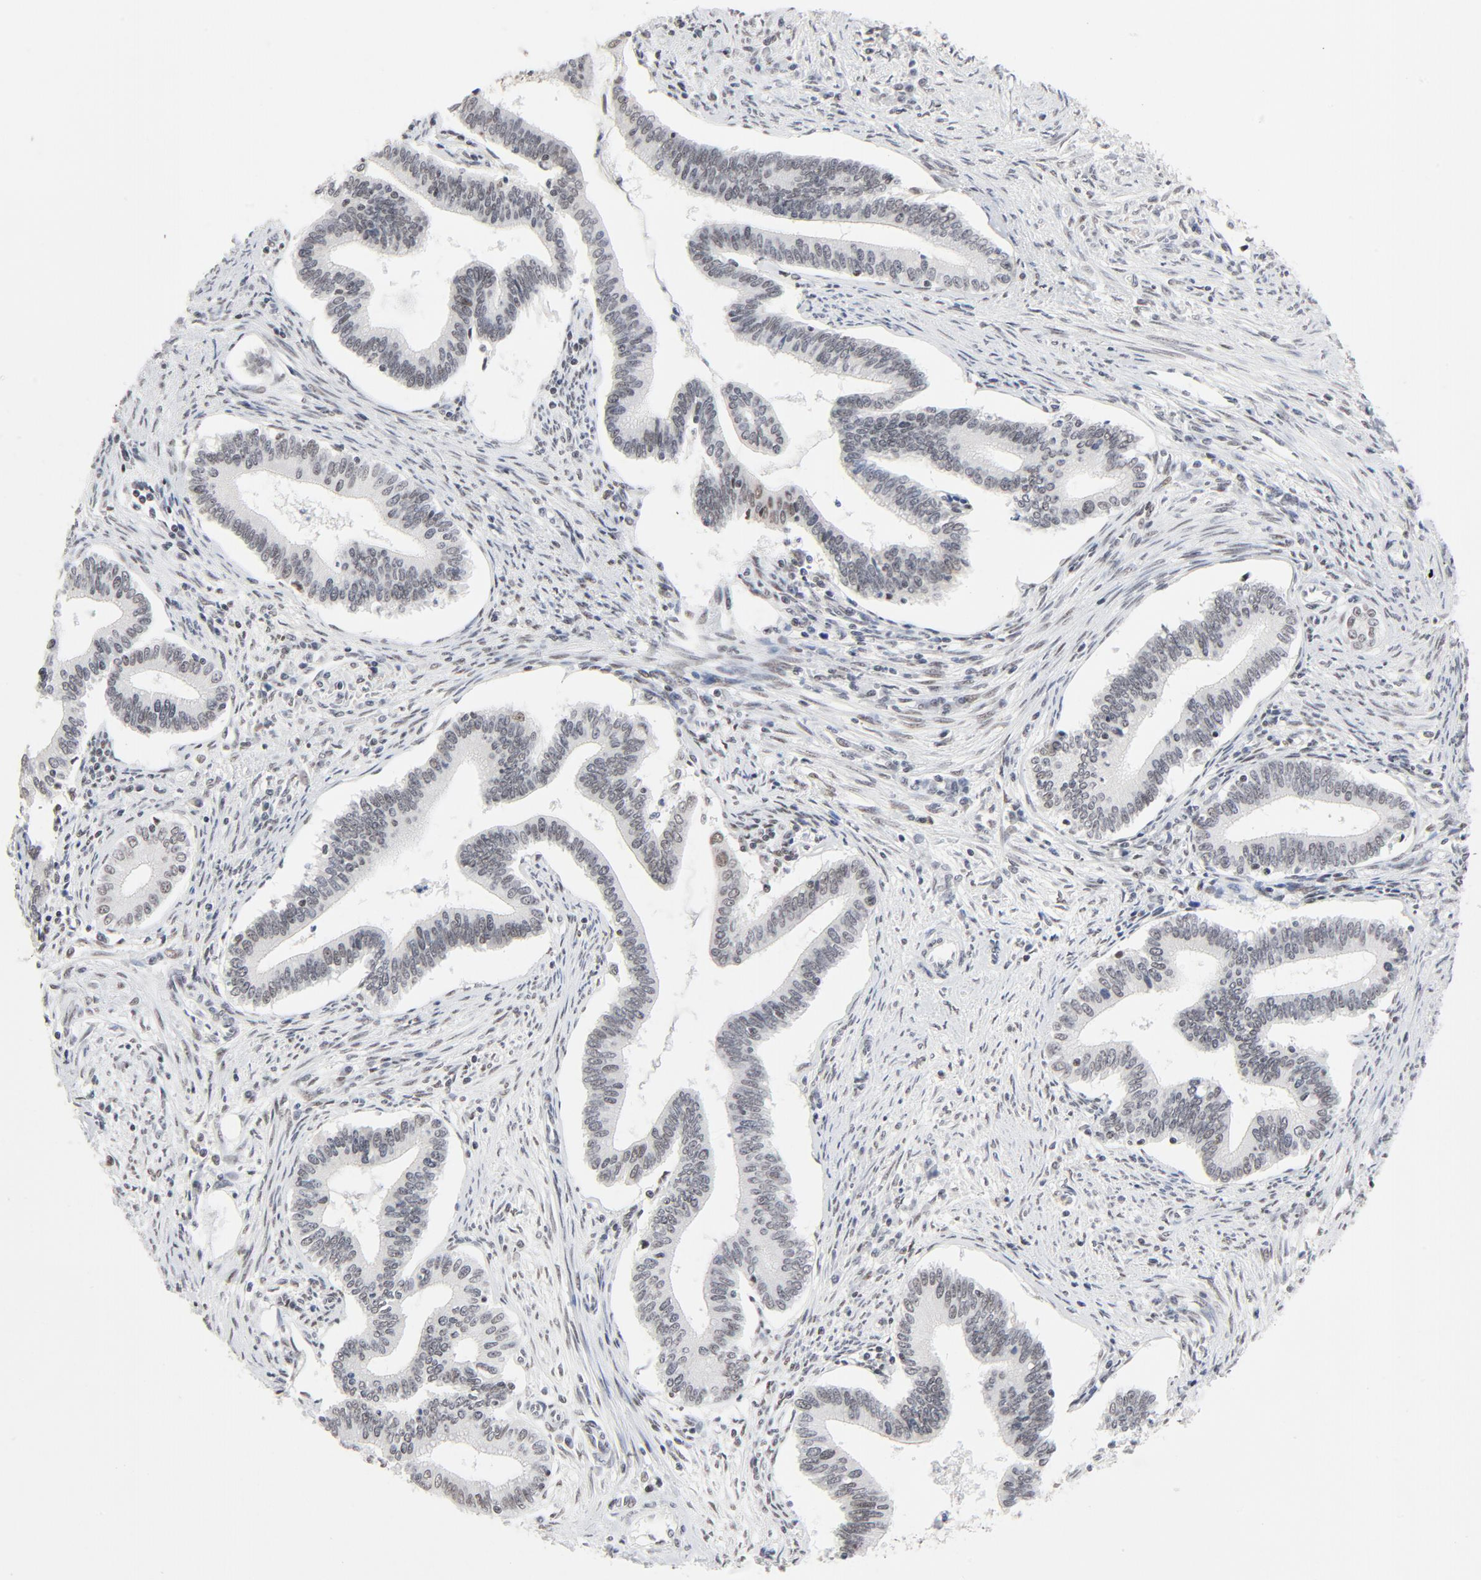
{"staining": {"intensity": "weak", "quantity": "<25%", "location": "nuclear"}, "tissue": "cervical cancer", "cell_type": "Tumor cells", "image_type": "cancer", "snomed": [{"axis": "morphology", "description": "Adenocarcinoma, NOS"}, {"axis": "topography", "description": "Cervix"}], "caption": "Immunohistochemistry (IHC) photomicrograph of human cervical cancer (adenocarcinoma) stained for a protein (brown), which exhibits no expression in tumor cells.", "gene": "GTF2H1", "patient": {"sex": "female", "age": 36}}